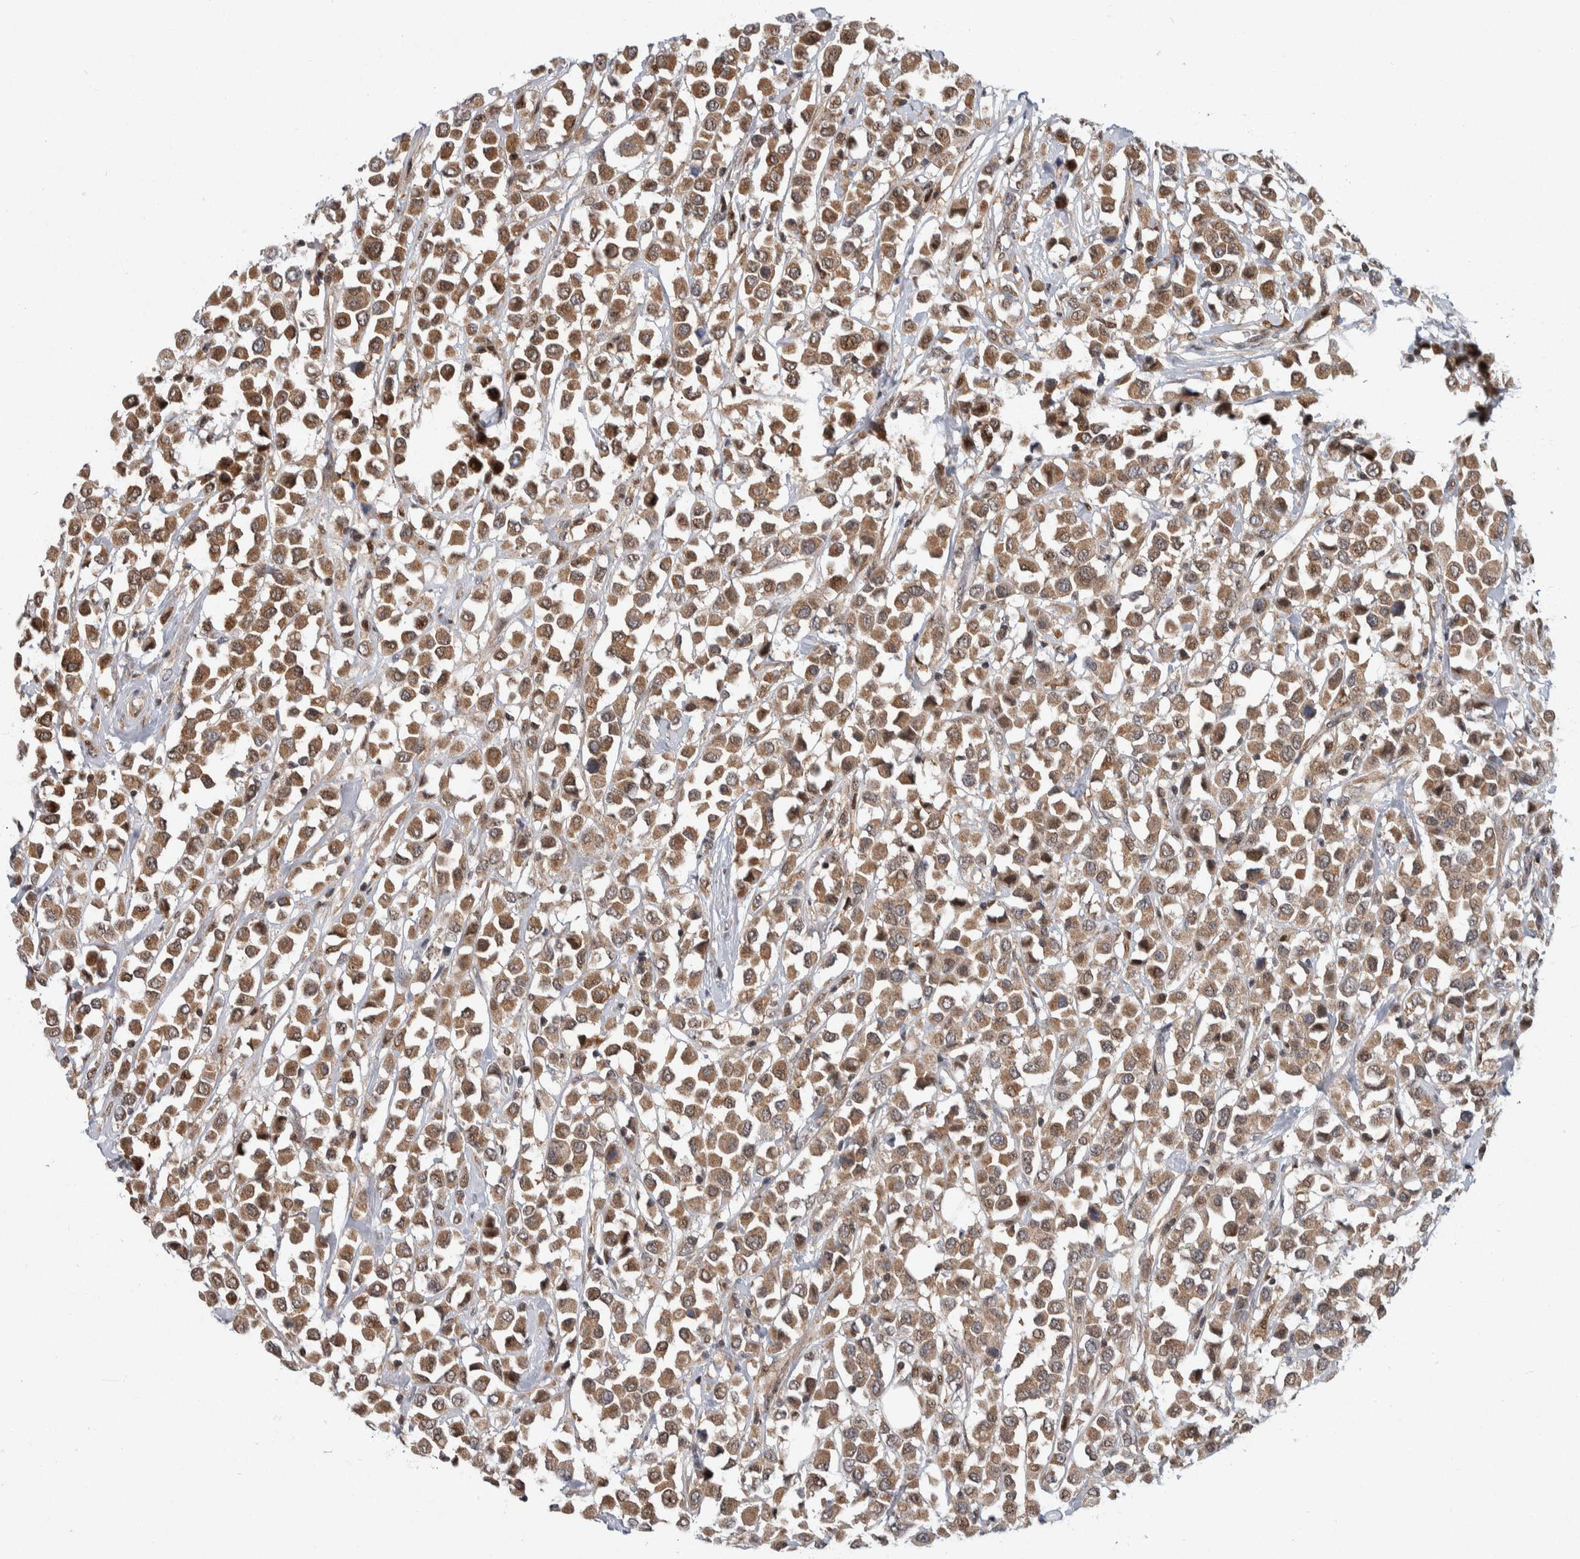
{"staining": {"intensity": "moderate", "quantity": ">75%", "location": "cytoplasmic/membranous"}, "tissue": "breast cancer", "cell_type": "Tumor cells", "image_type": "cancer", "snomed": [{"axis": "morphology", "description": "Duct carcinoma"}, {"axis": "topography", "description": "Breast"}], "caption": "Tumor cells demonstrate moderate cytoplasmic/membranous positivity in approximately >75% of cells in breast cancer.", "gene": "PTPA", "patient": {"sex": "female", "age": 61}}